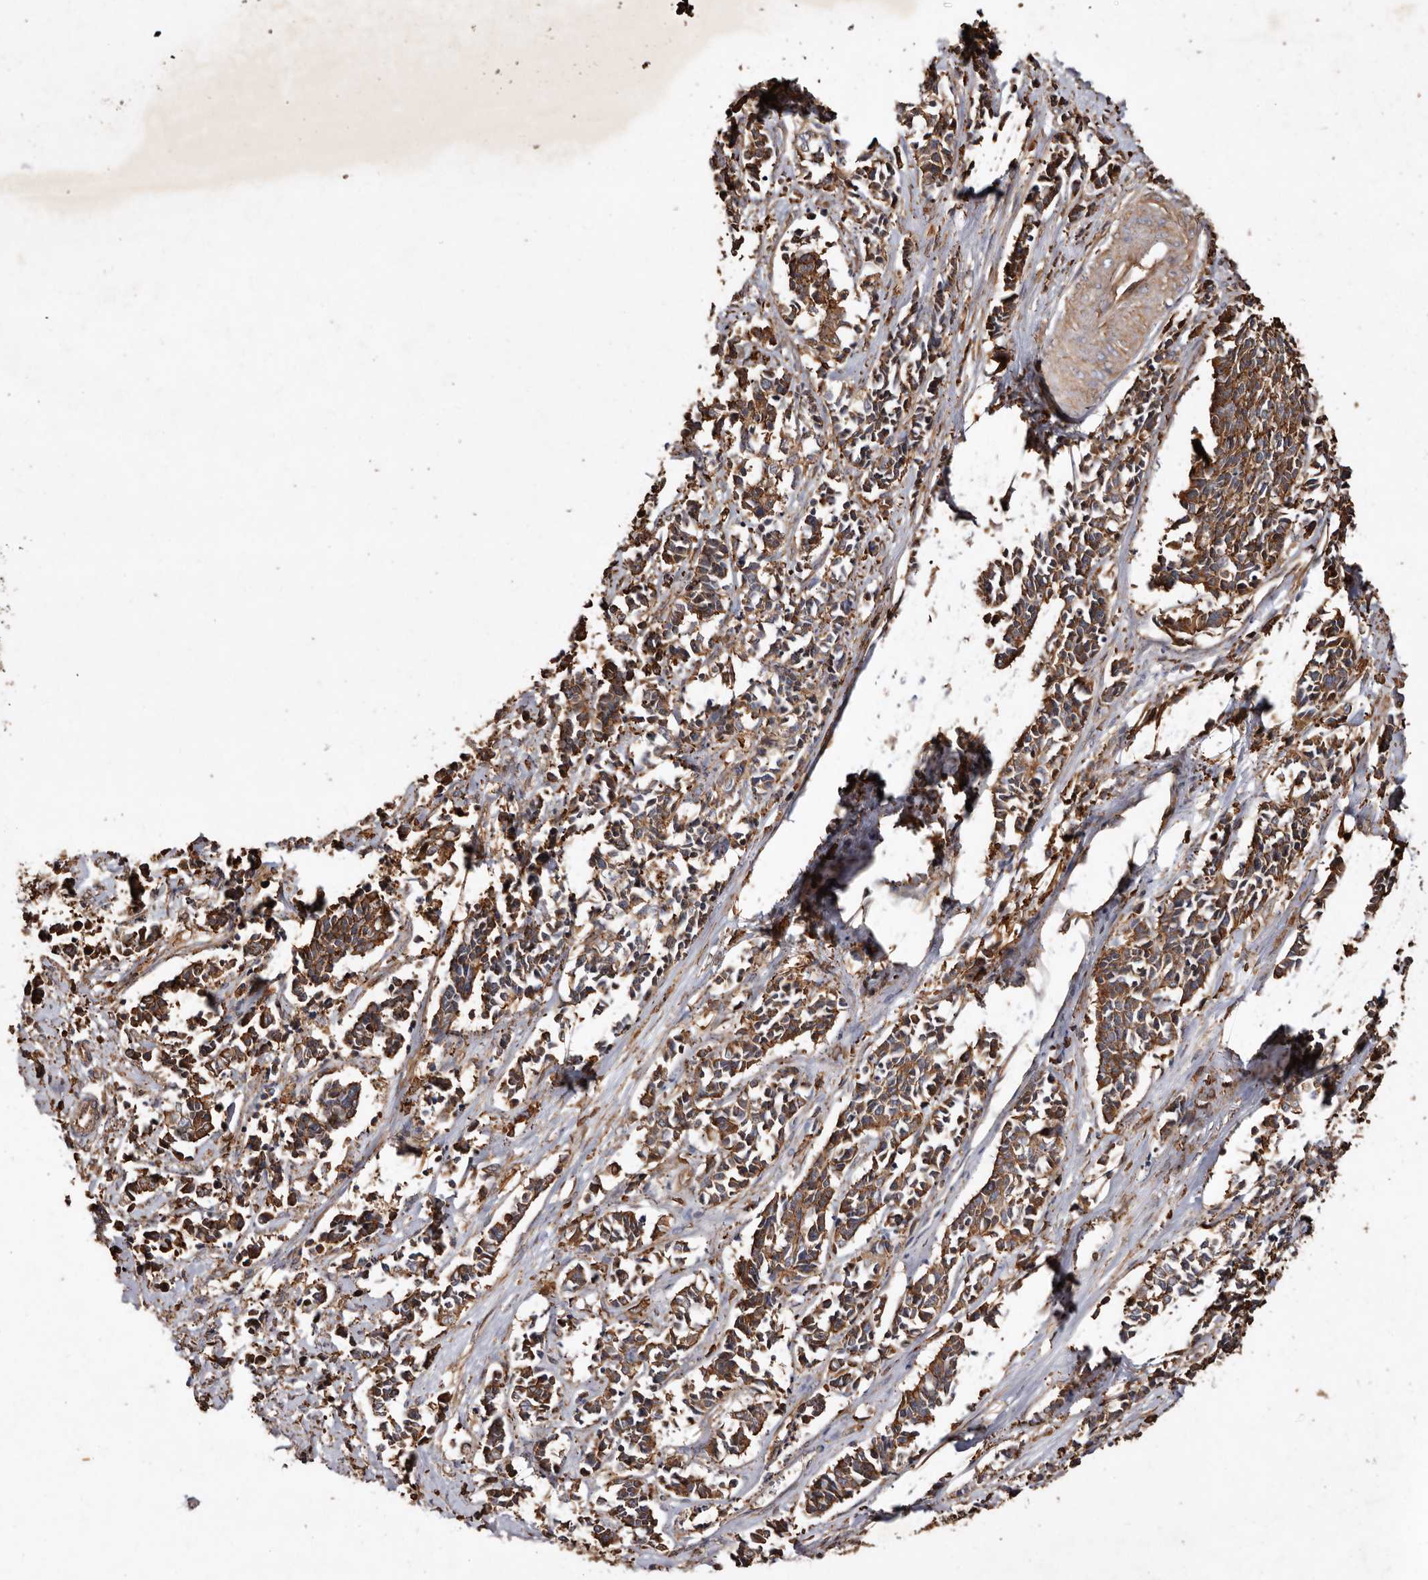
{"staining": {"intensity": "moderate", "quantity": ">75%", "location": "cytoplasmic/membranous"}, "tissue": "cervical cancer", "cell_type": "Tumor cells", "image_type": "cancer", "snomed": [{"axis": "morphology", "description": "Normal tissue, NOS"}, {"axis": "morphology", "description": "Squamous cell carcinoma, NOS"}, {"axis": "topography", "description": "Cervix"}], "caption": "Moderate cytoplasmic/membranous positivity for a protein is identified in approximately >75% of tumor cells of squamous cell carcinoma (cervical) using immunohistochemistry (IHC).", "gene": "COQ8B", "patient": {"sex": "female", "age": 35}}